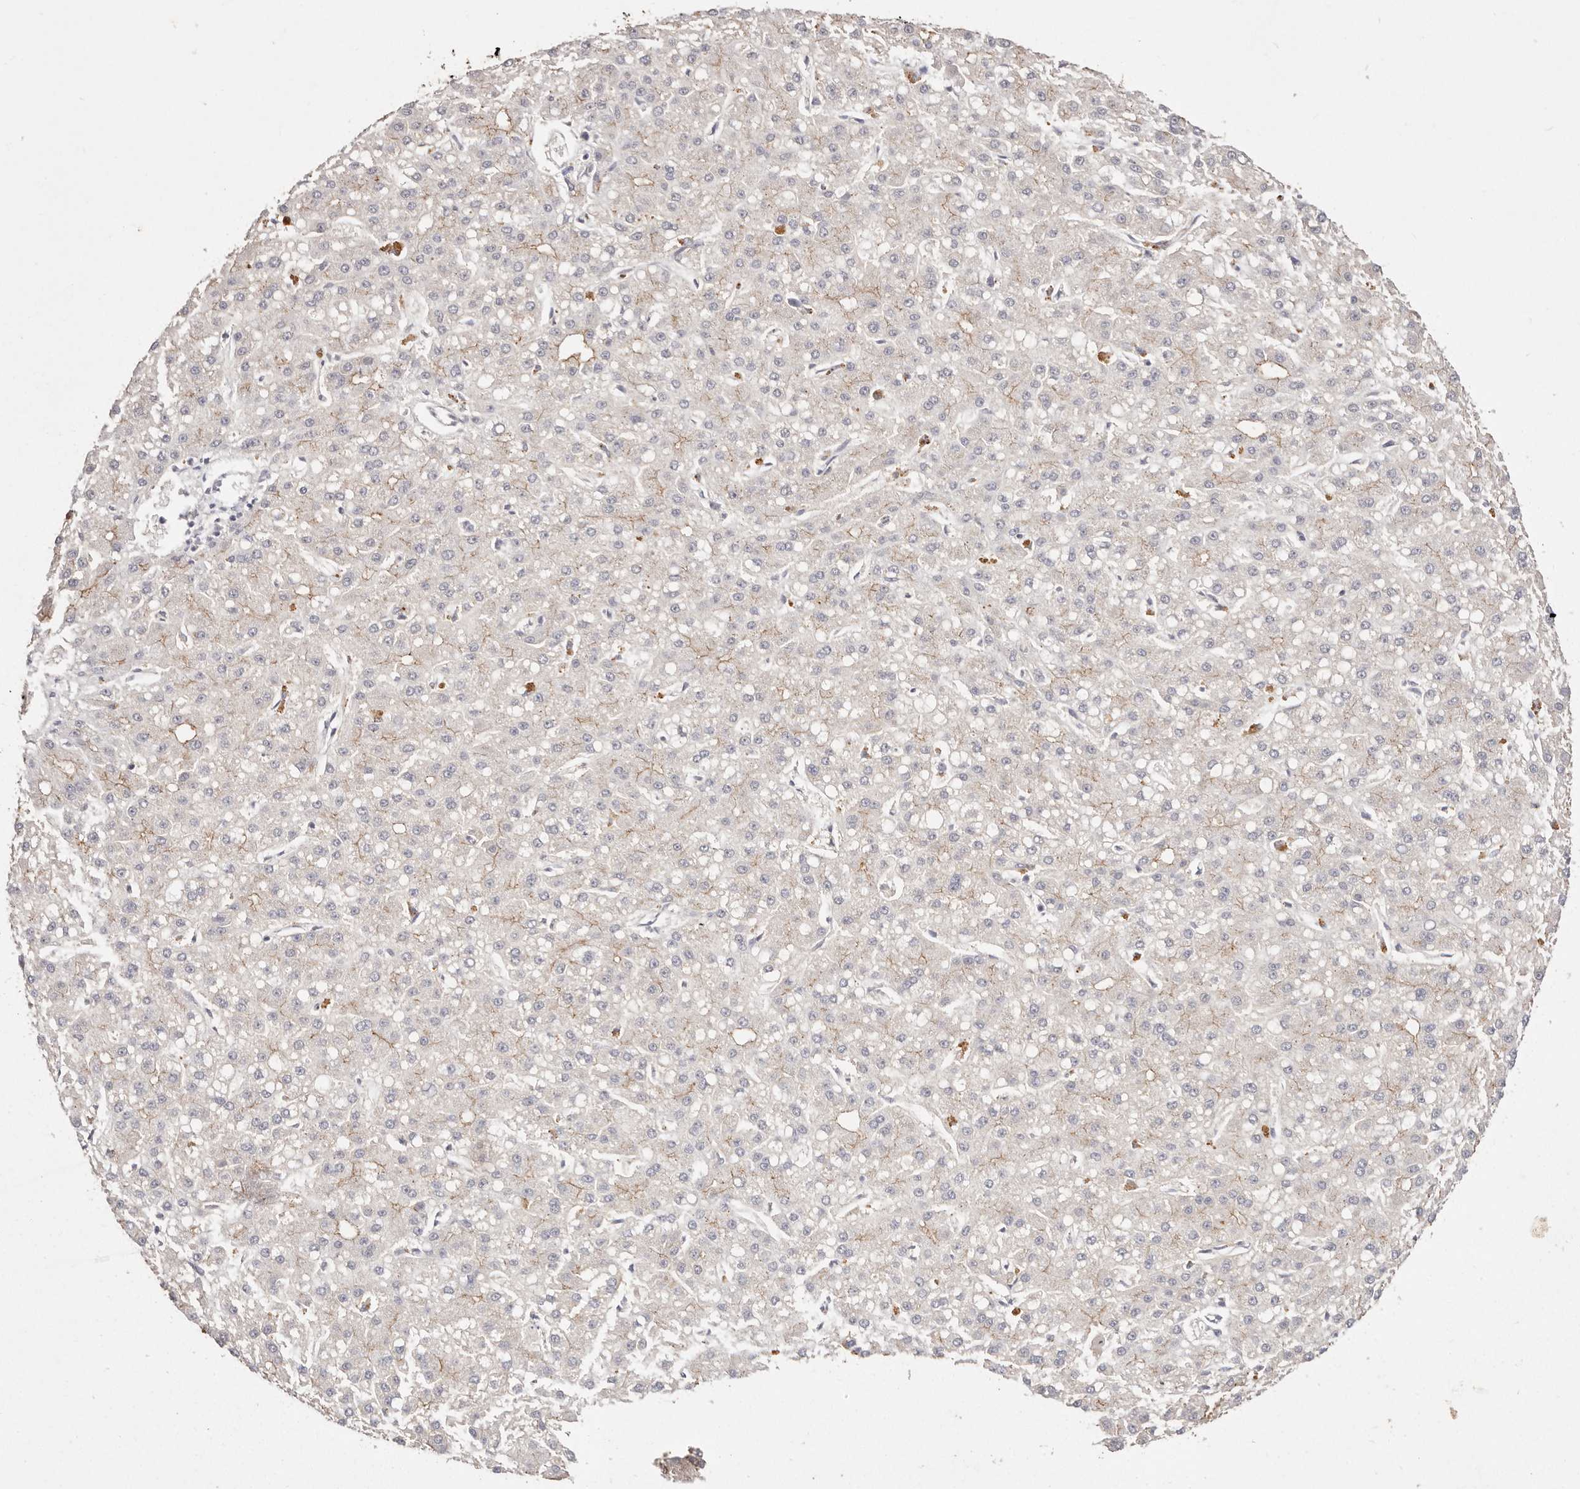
{"staining": {"intensity": "weak", "quantity": "<25%", "location": "cytoplasmic/membranous"}, "tissue": "liver cancer", "cell_type": "Tumor cells", "image_type": "cancer", "snomed": [{"axis": "morphology", "description": "Carcinoma, Hepatocellular, NOS"}, {"axis": "topography", "description": "Liver"}], "caption": "Immunohistochemistry of human liver cancer exhibits no staining in tumor cells. (DAB immunohistochemistry, high magnification).", "gene": "CXADR", "patient": {"sex": "male", "age": 67}}